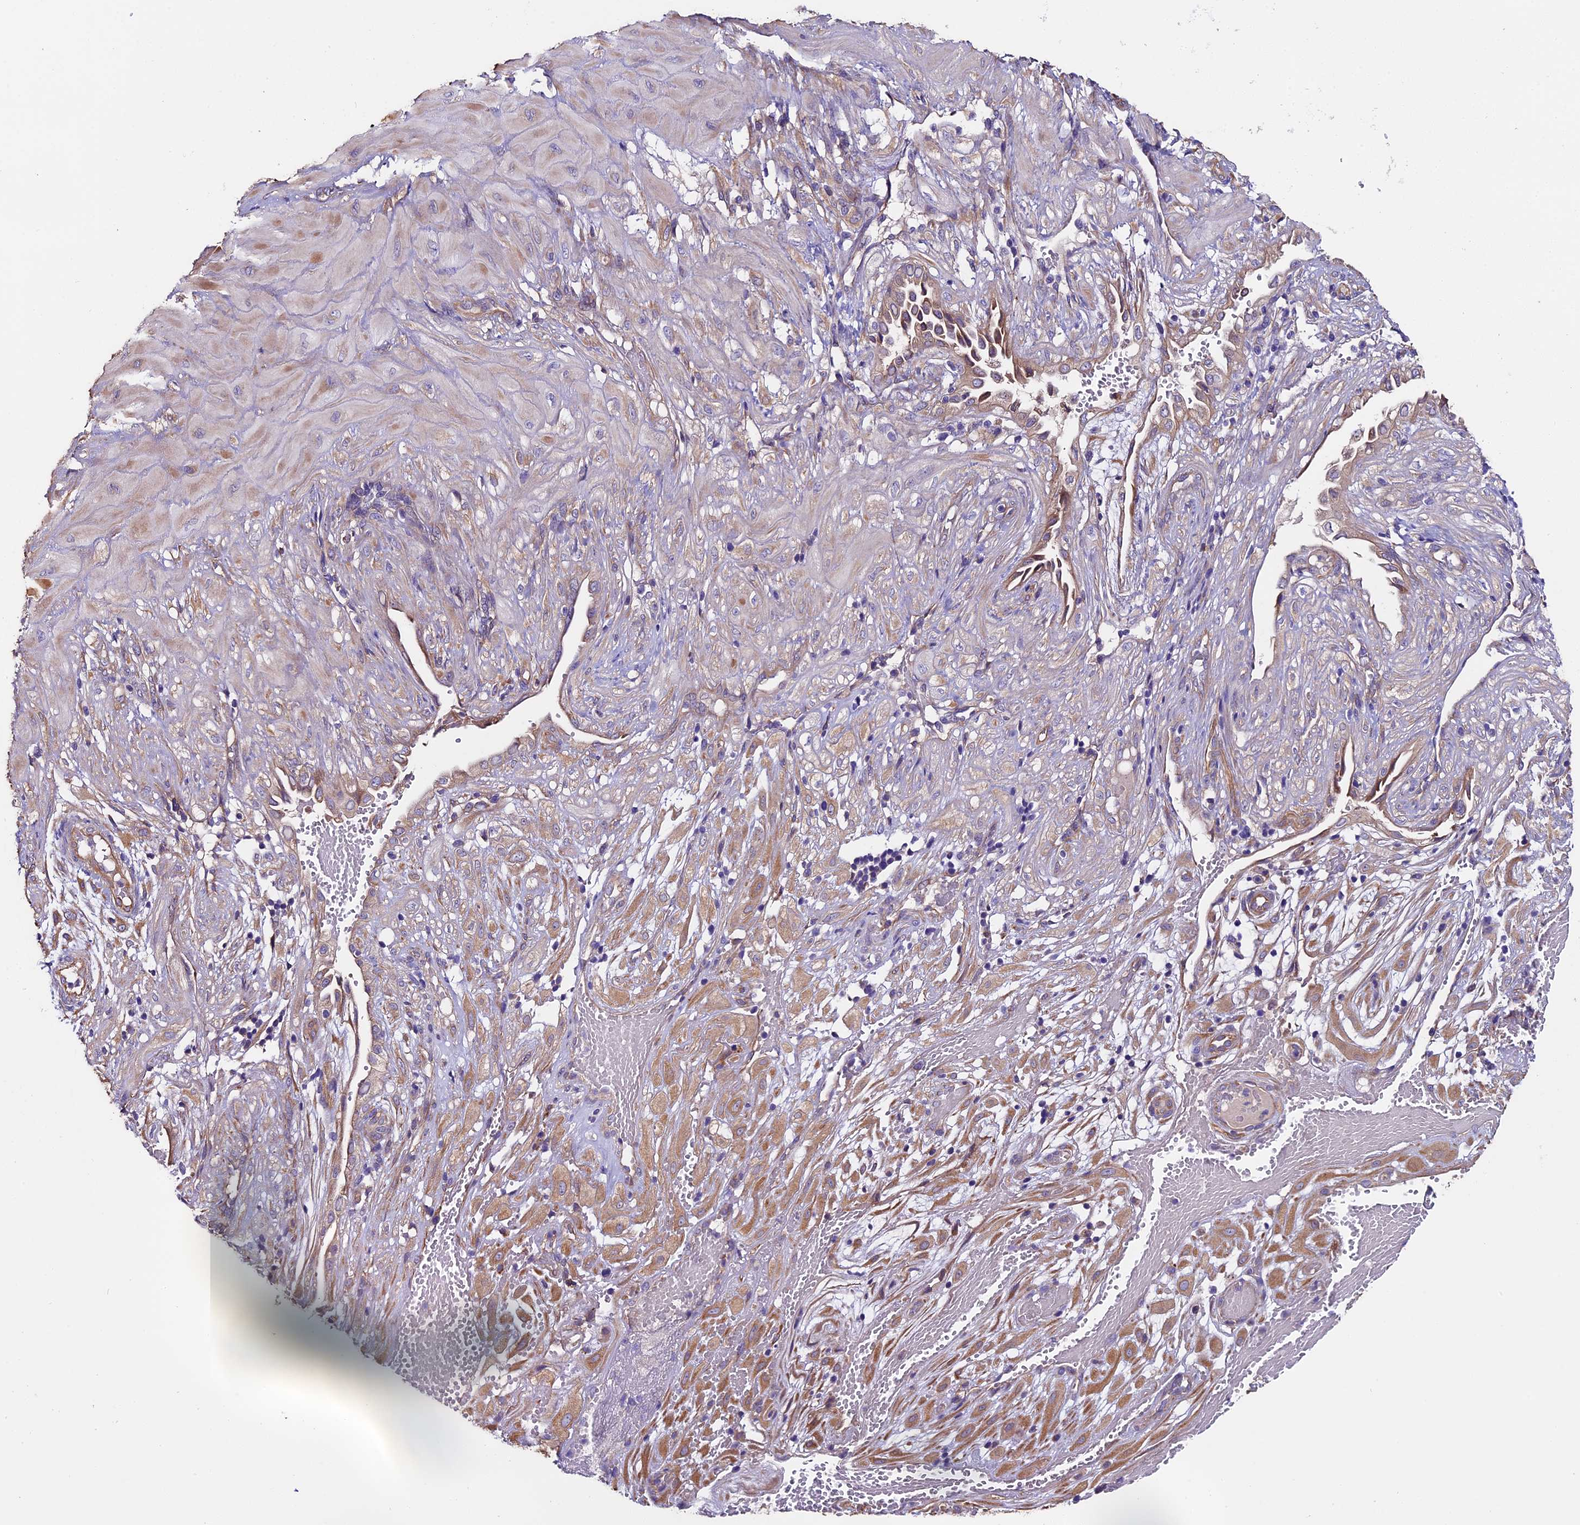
{"staining": {"intensity": "moderate", "quantity": ">75%", "location": "cytoplasmic/membranous"}, "tissue": "cervical cancer", "cell_type": "Tumor cells", "image_type": "cancer", "snomed": [{"axis": "morphology", "description": "Squamous cell carcinoma, NOS"}, {"axis": "topography", "description": "Cervix"}], "caption": "Moderate cytoplasmic/membranous expression is seen in about >75% of tumor cells in cervical cancer.", "gene": "CLN5", "patient": {"sex": "female", "age": 36}}